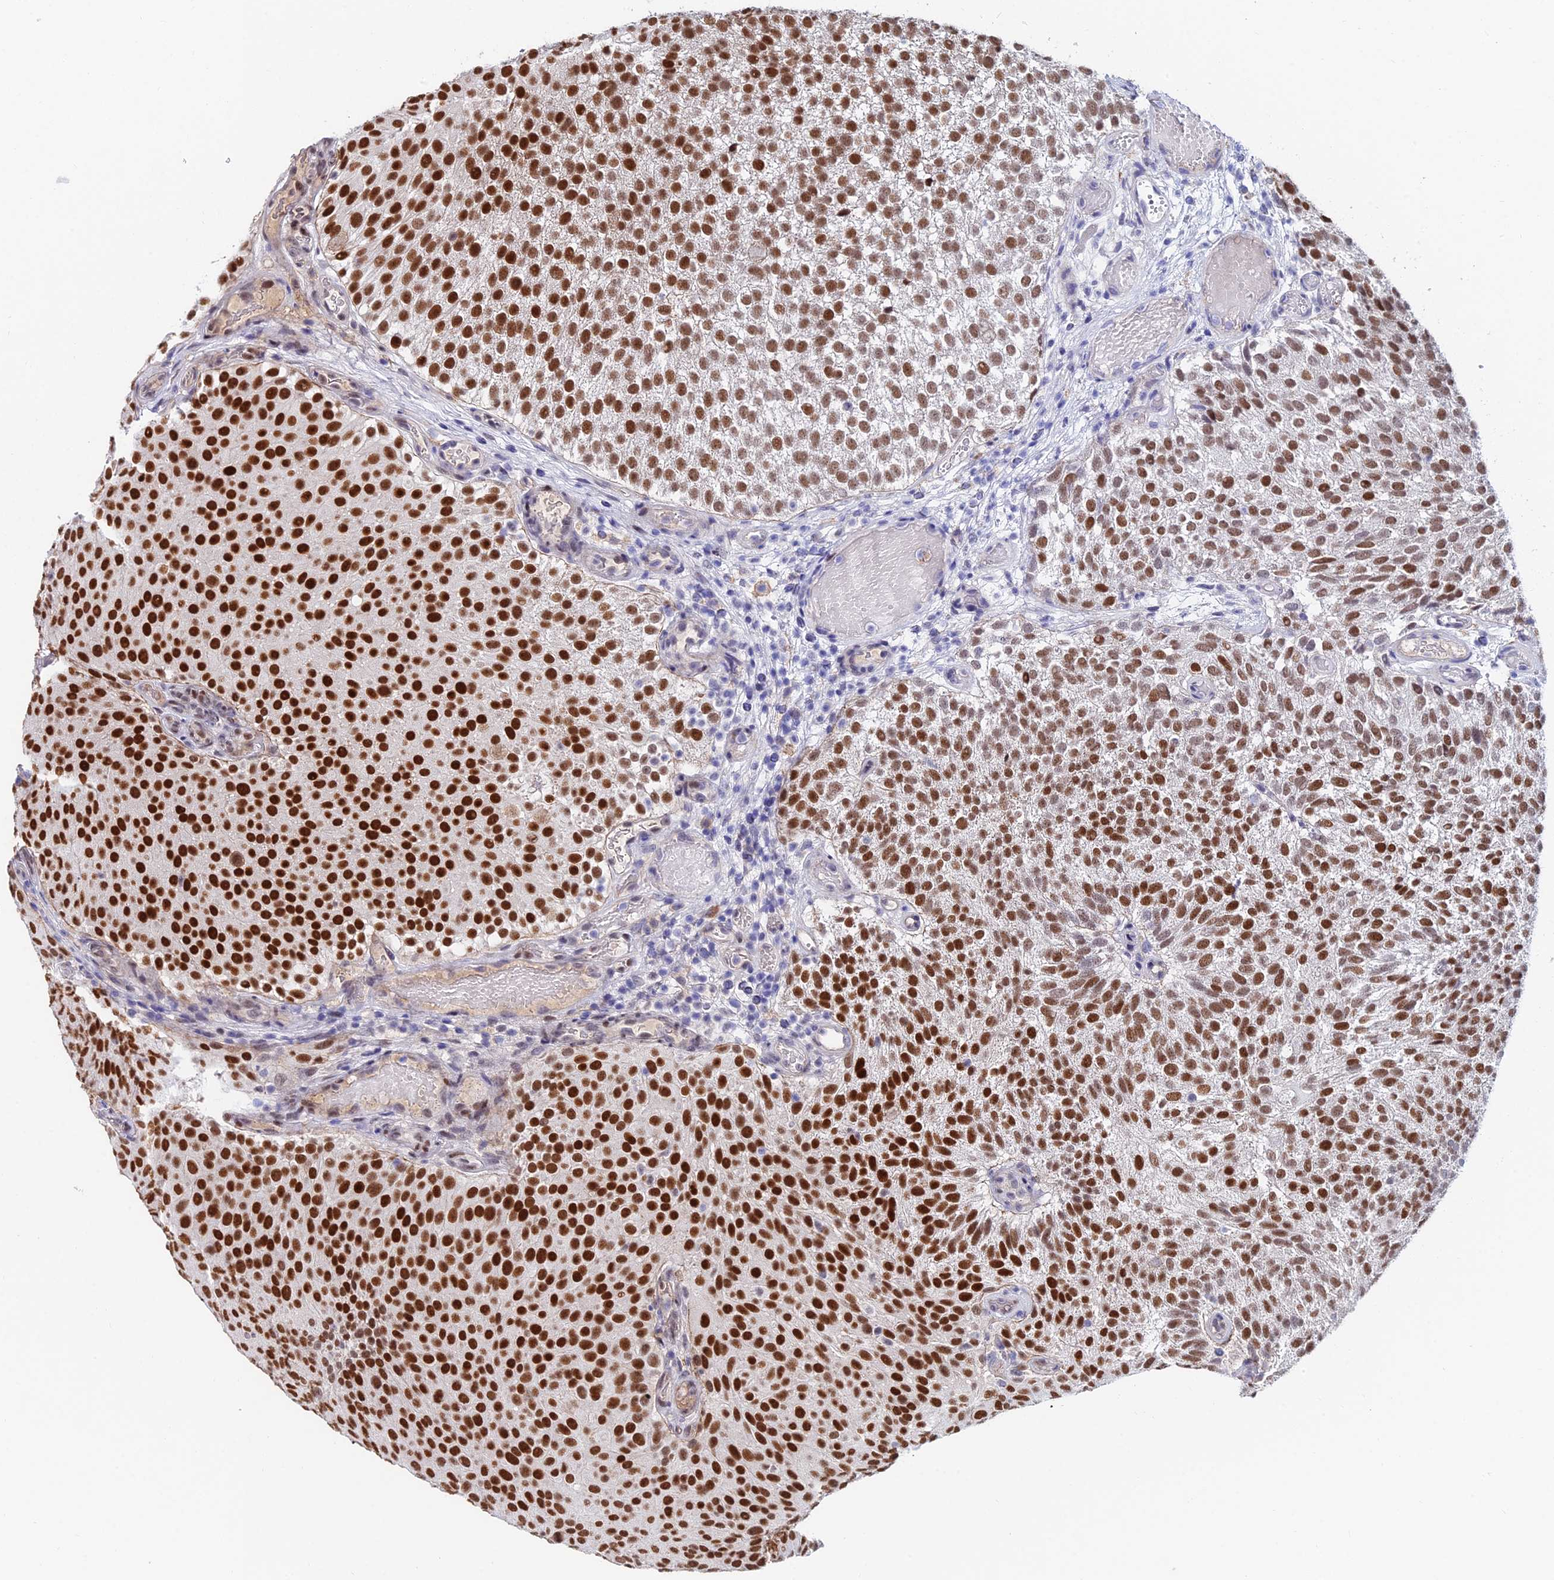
{"staining": {"intensity": "strong", "quantity": ">75%", "location": "nuclear"}, "tissue": "urothelial cancer", "cell_type": "Tumor cells", "image_type": "cancer", "snomed": [{"axis": "morphology", "description": "Urothelial carcinoma, Low grade"}, {"axis": "topography", "description": "Urinary bladder"}], "caption": "A brown stain labels strong nuclear staining of a protein in human urothelial cancer tumor cells.", "gene": "TRIM24", "patient": {"sex": "male", "age": 78}}